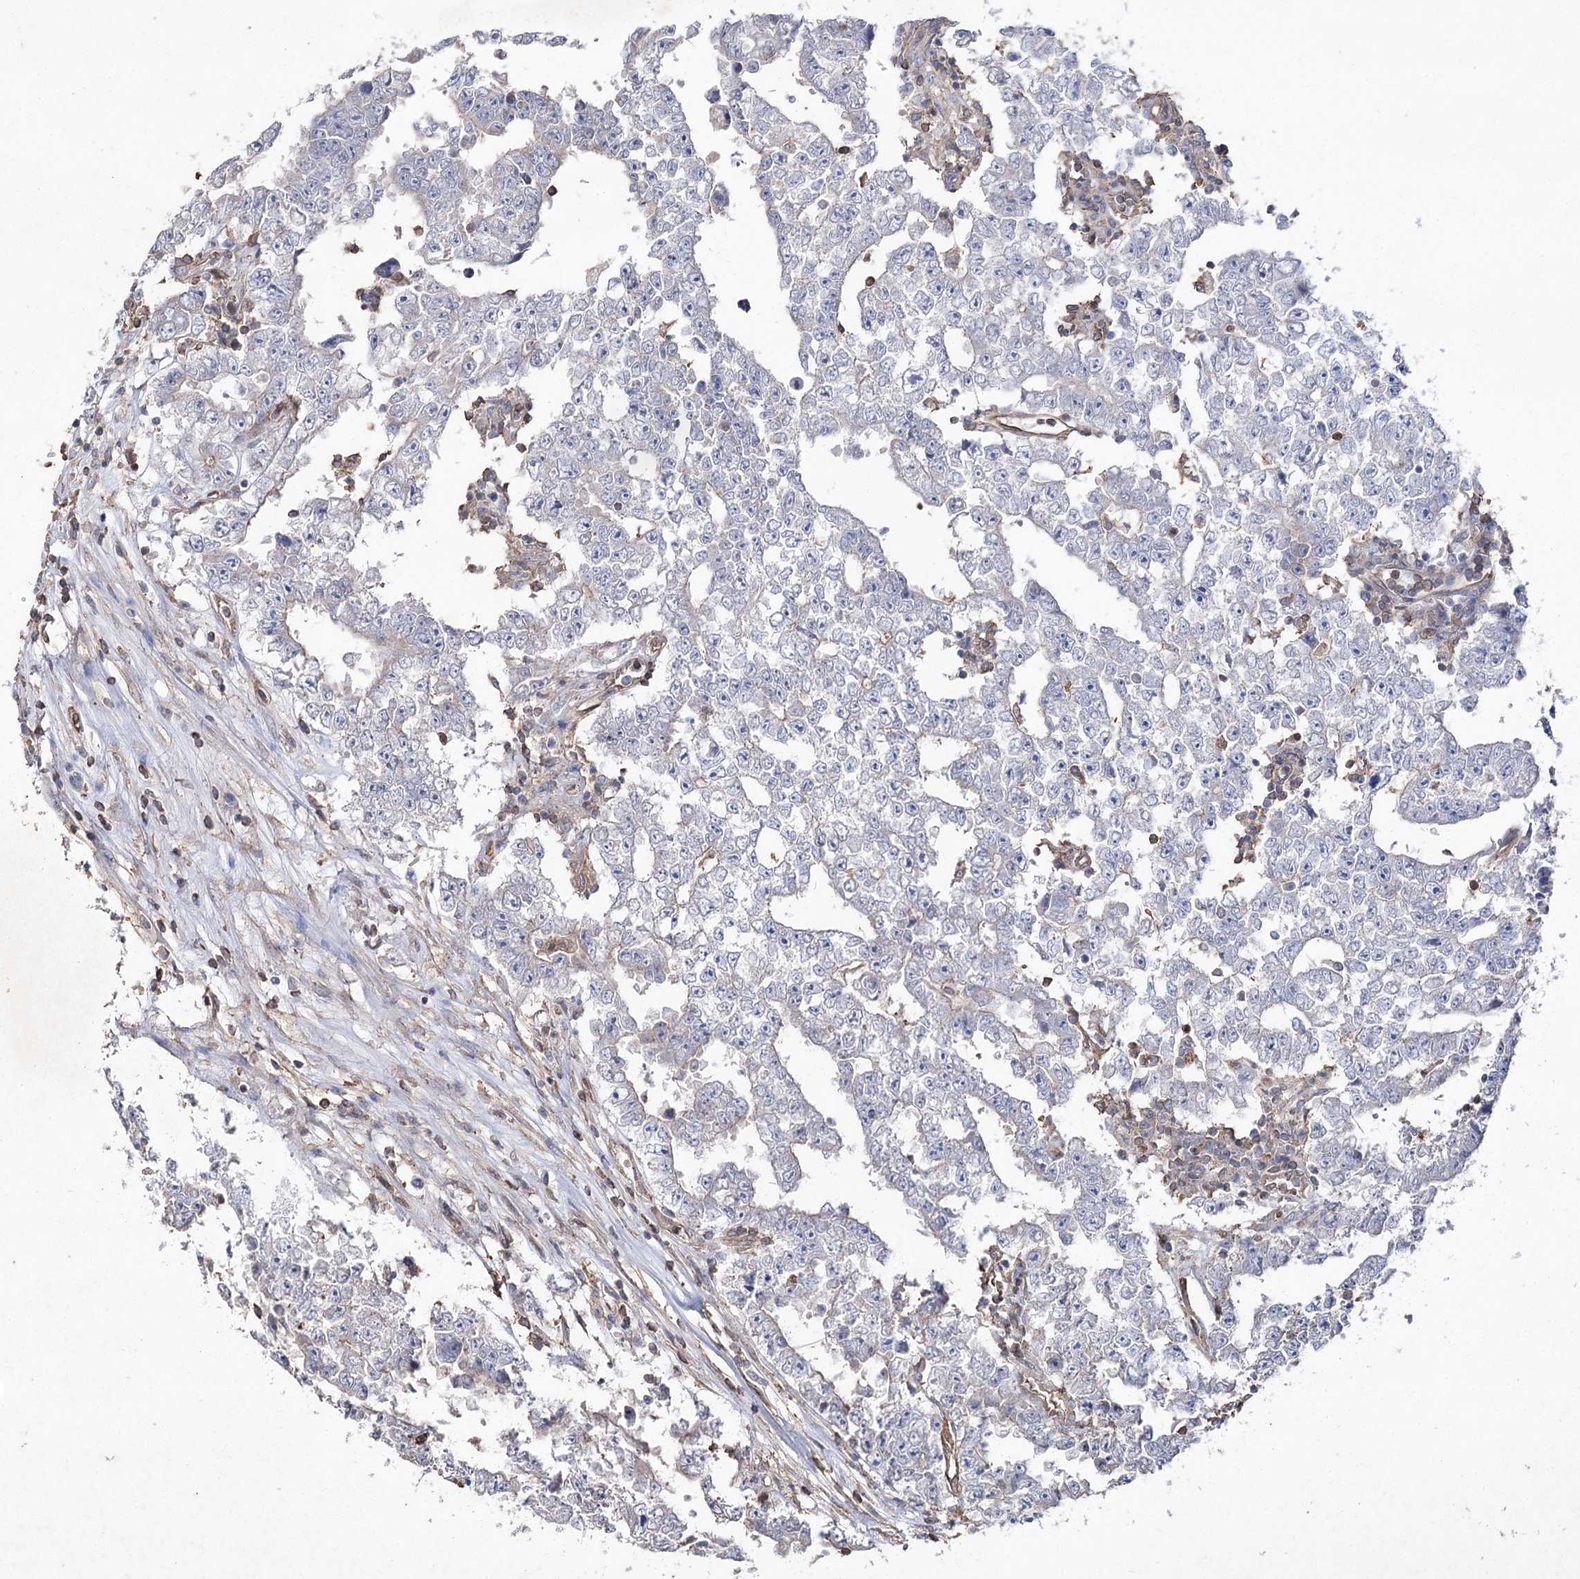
{"staining": {"intensity": "negative", "quantity": "none", "location": "none"}, "tissue": "testis cancer", "cell_type": "Tumor cells", "image_type": "cancer", "snomed": [{"axis": "morphology", "description": "Carcinoma, Embryonal, NOS"}, {"axis": "topography", "description": "Testis"}], "caption": "Tumor cells are negative for brown protein staining in testis embryonal carcinoma.", "gene": "FAM13B", "patient": {"sex": "male", "age": 25}}